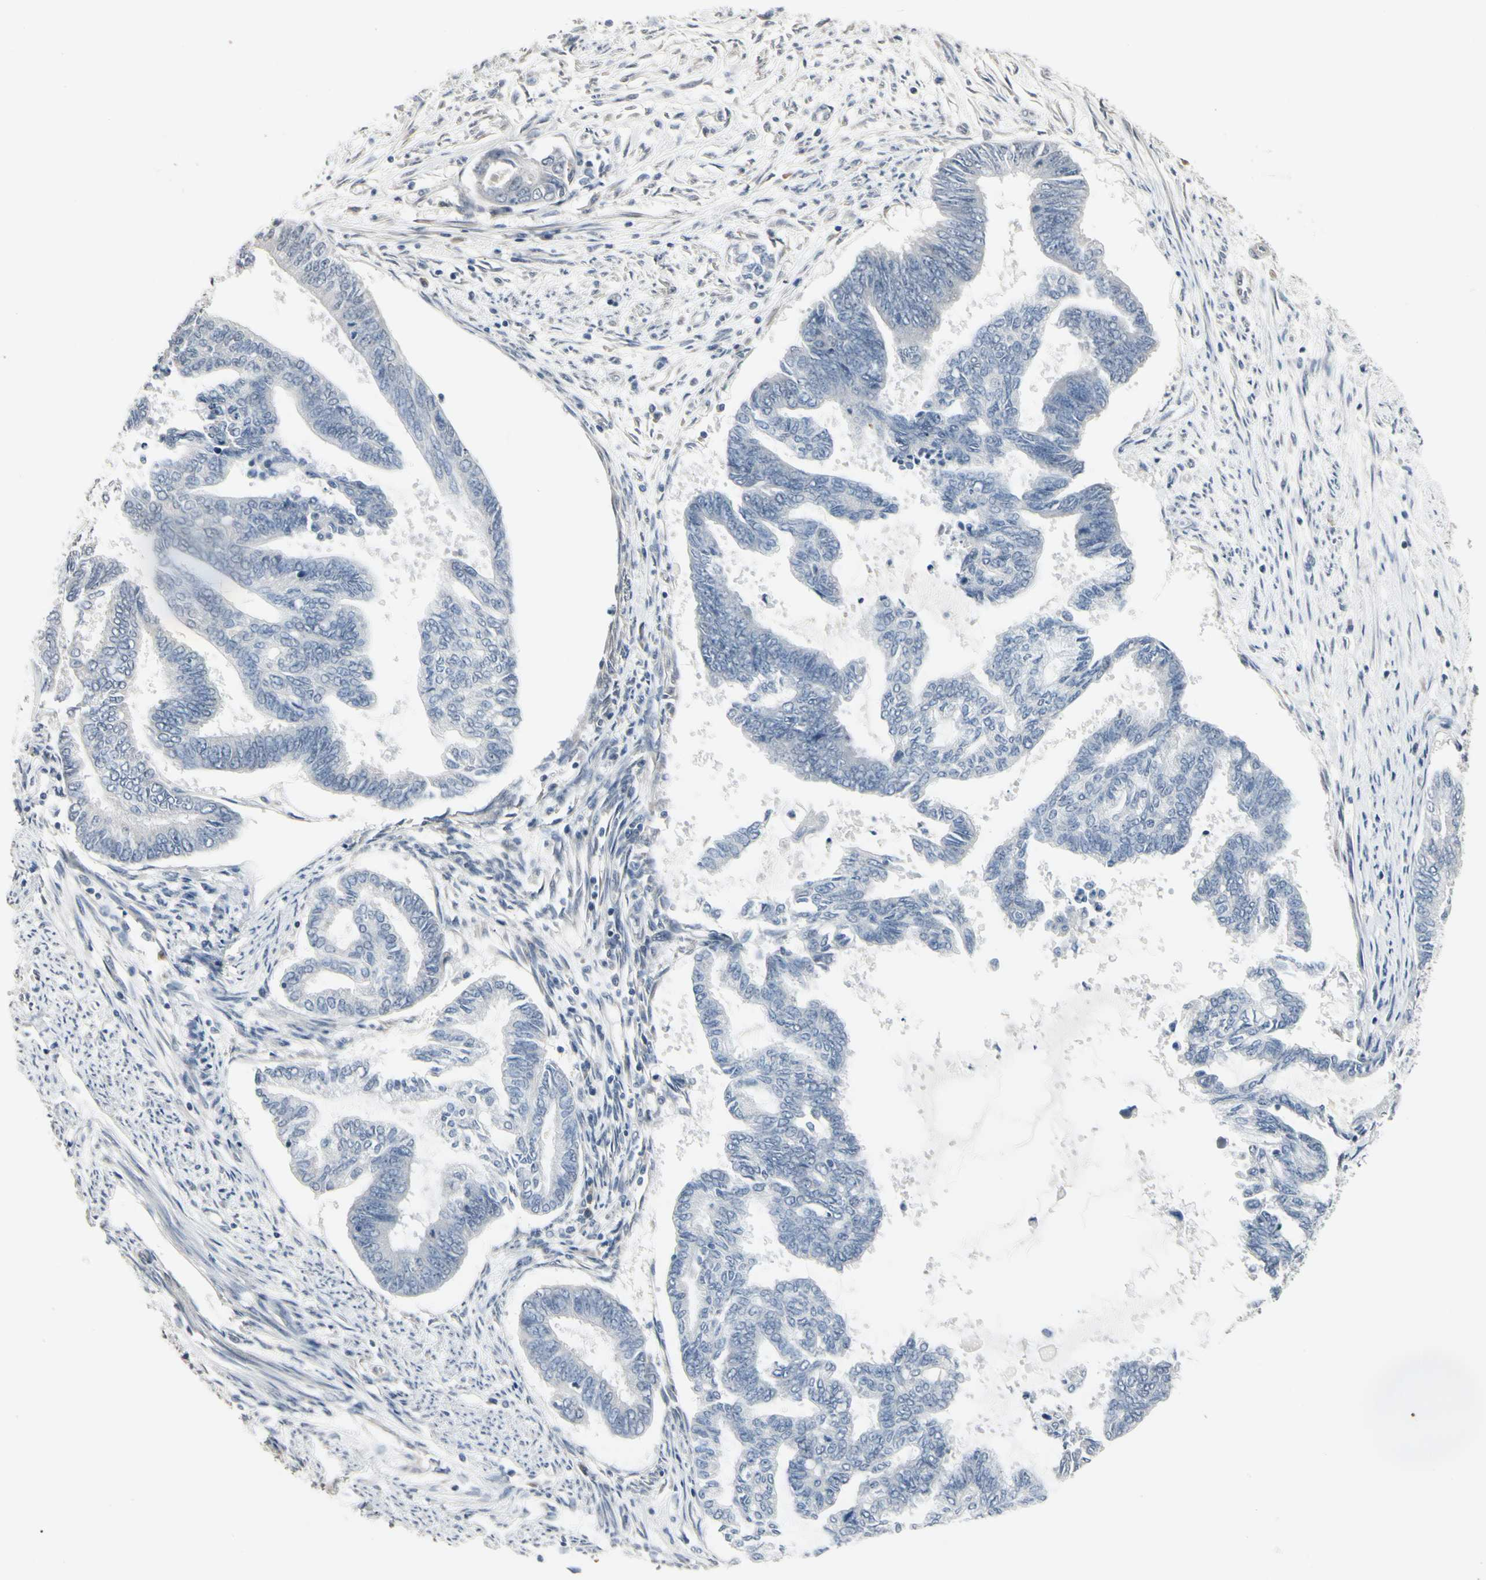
{"staining": {"intensity": "negative", "quantity": "none", "location": "none"}, "tissue": "endometrial cancer", "cell_type": "Tumor cells", "image_type": "cancer", "snomed": [{"axis": "morphology", "description": "Adenocarcinoma, NOS"}, {"axis": "topography", "description": "Endometrium"}], "caption": "This histopathology image is of endometrial cancer (adenocarcinoma) stained with IHC to label a protein in brown with the nuclei are counter-stained blue. There is no positivity in tumor cells. (Immunohistochemistry, brightfield microscopy, high magnification).", "gene": "SV2A", "patient": {"sex": "female", "age": 86}}